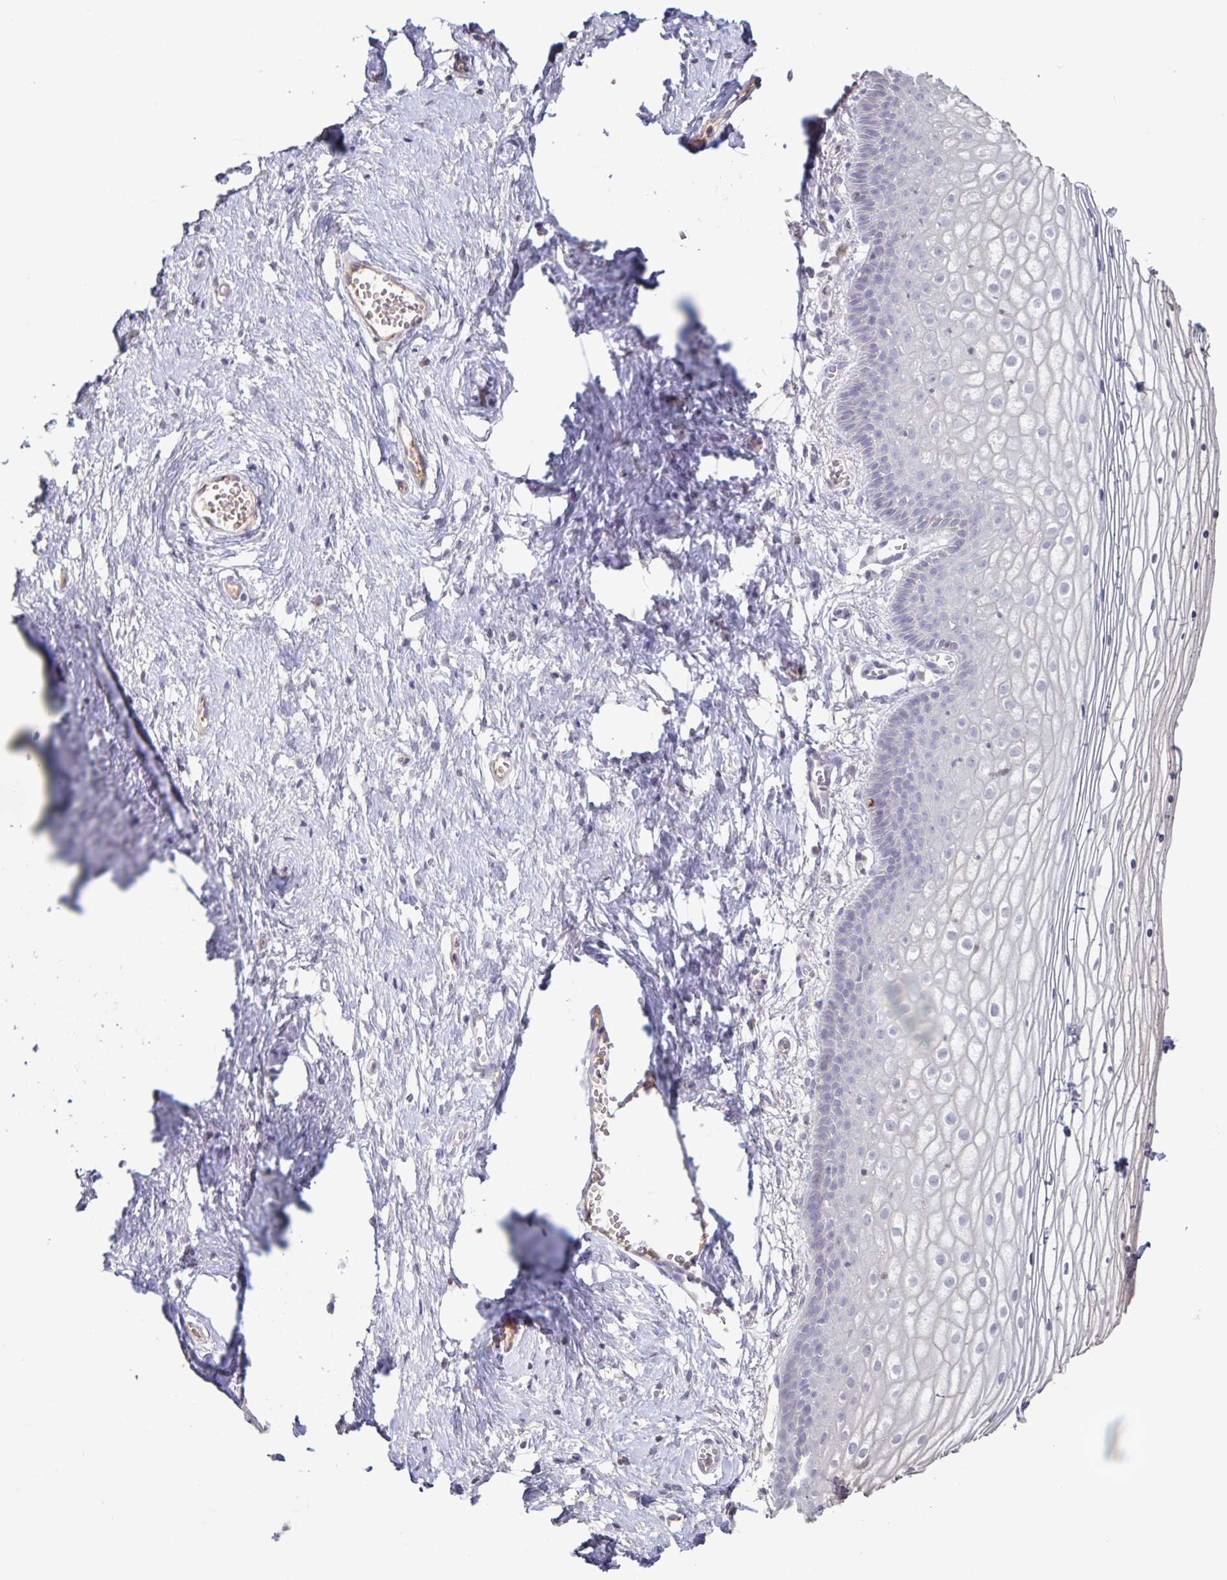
{"staining": {"intensity": "negative", "quantity": "none", "location": "none"}, "tissue": "vagina", "cell_type": "Squamous epithelial cells", "image_type": "normal", "snomed": [{"axis": "morphology", "description": "Normal tissue, NOS"}, {"axis": "topography", "description": "Vagina"}], "caption": "This is an immunohistochemistry photomicrograph of unremarkable vagina. There is no positivity in squamous epithelial cells.", "gene": "INSL5", "patient": {"sex": "female", "age": 56}}